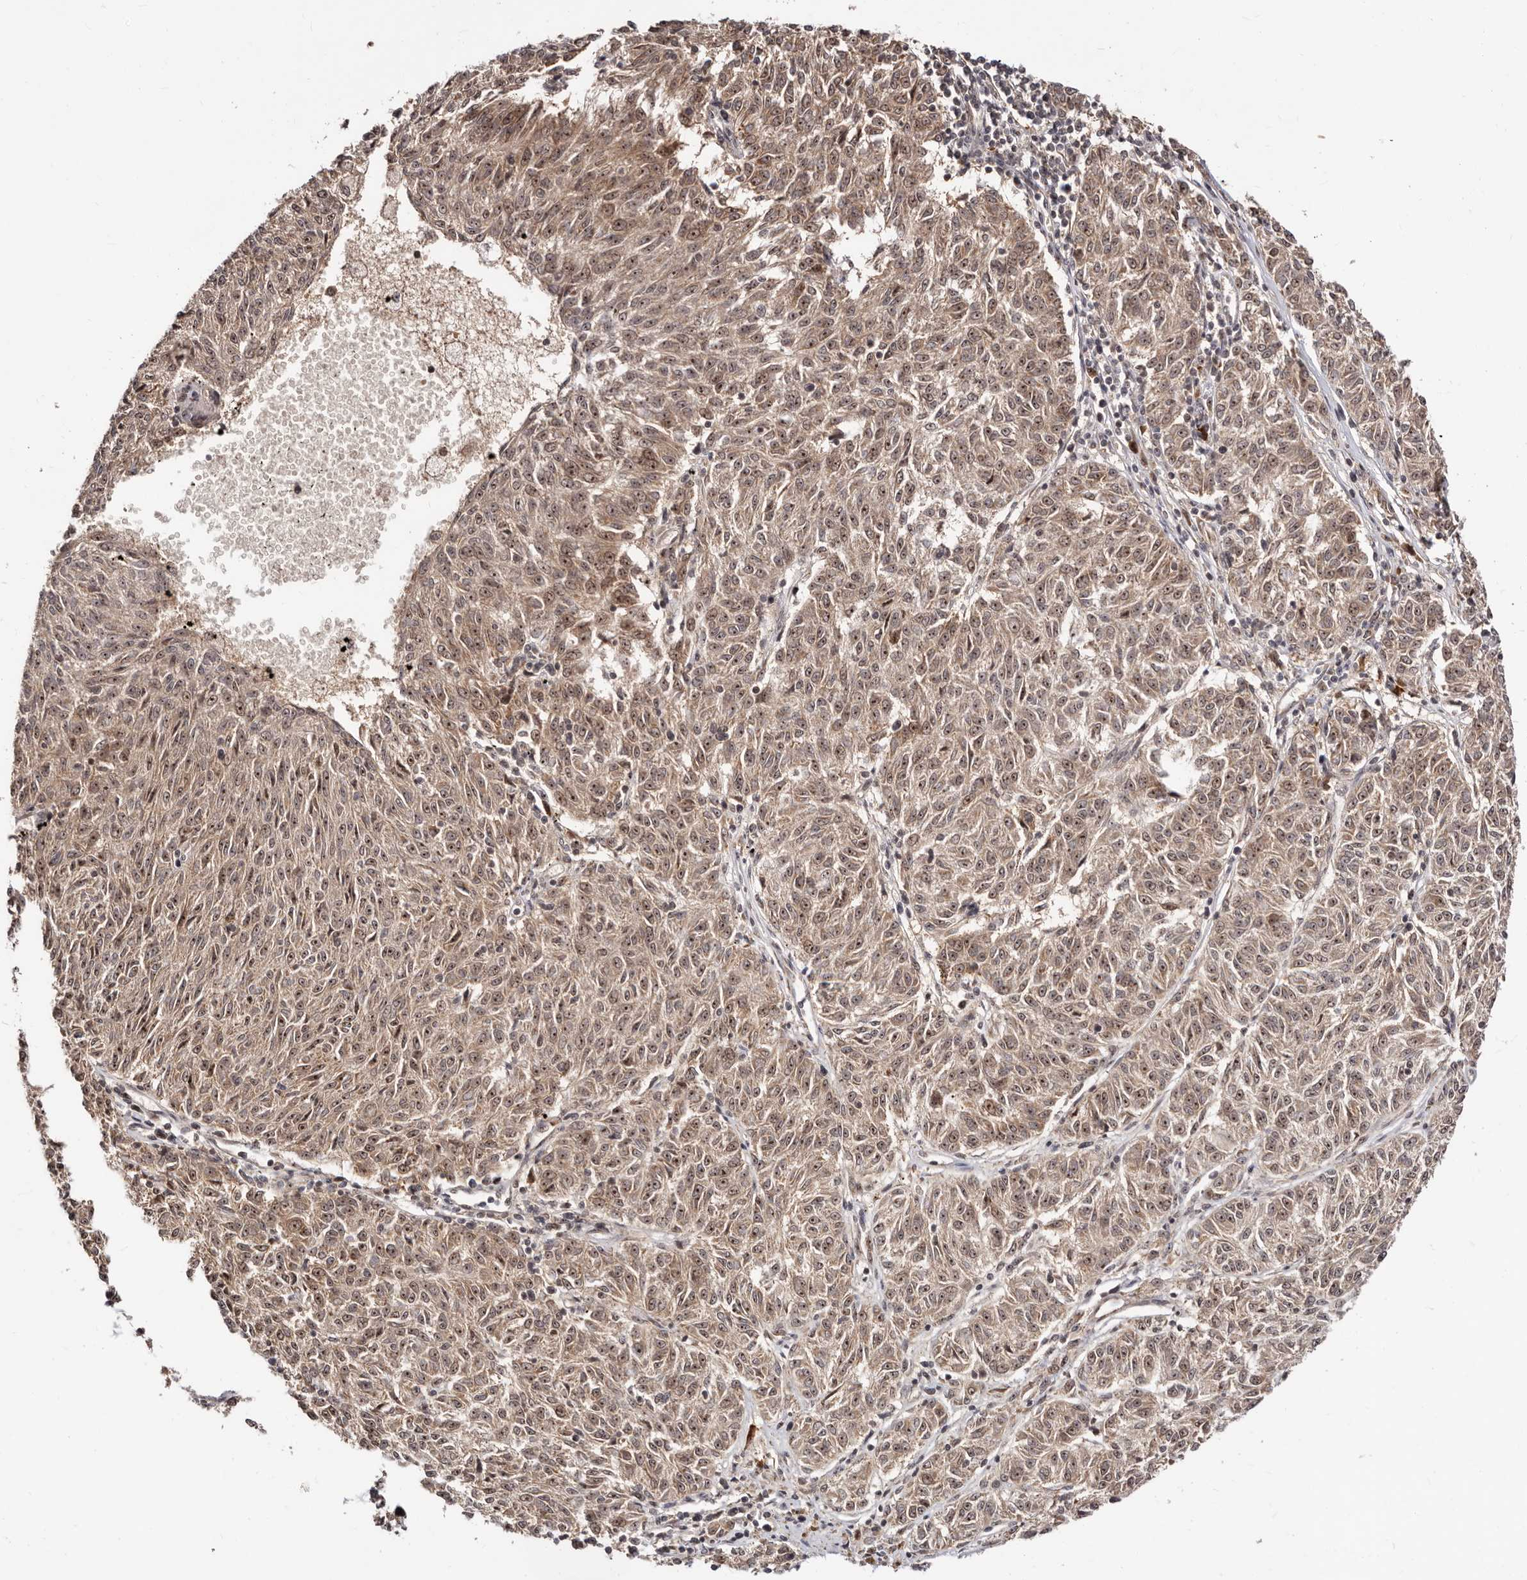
{"staining": {"intensity": "moderate", "quantity": ">75%", "location": "cytoplasmic/membranous,nuclear"}, "tissue": "melanoma", "cell_type": "Tumor cells", "image_type": "cancer", "snomed": [{"axis": "morphology", "description": "Malignant melanoma, NOS"}, {"axis": "topography", "description": "Skin"}], "caption": "Human melanoma stained with a brown dye demonstrates moderate cytoplasmic/membranous and nuclear positive positivity in approximately >75% of tumor cells.", "gene": "APOL6", "patient": {"sex": "female", "age": 72}}